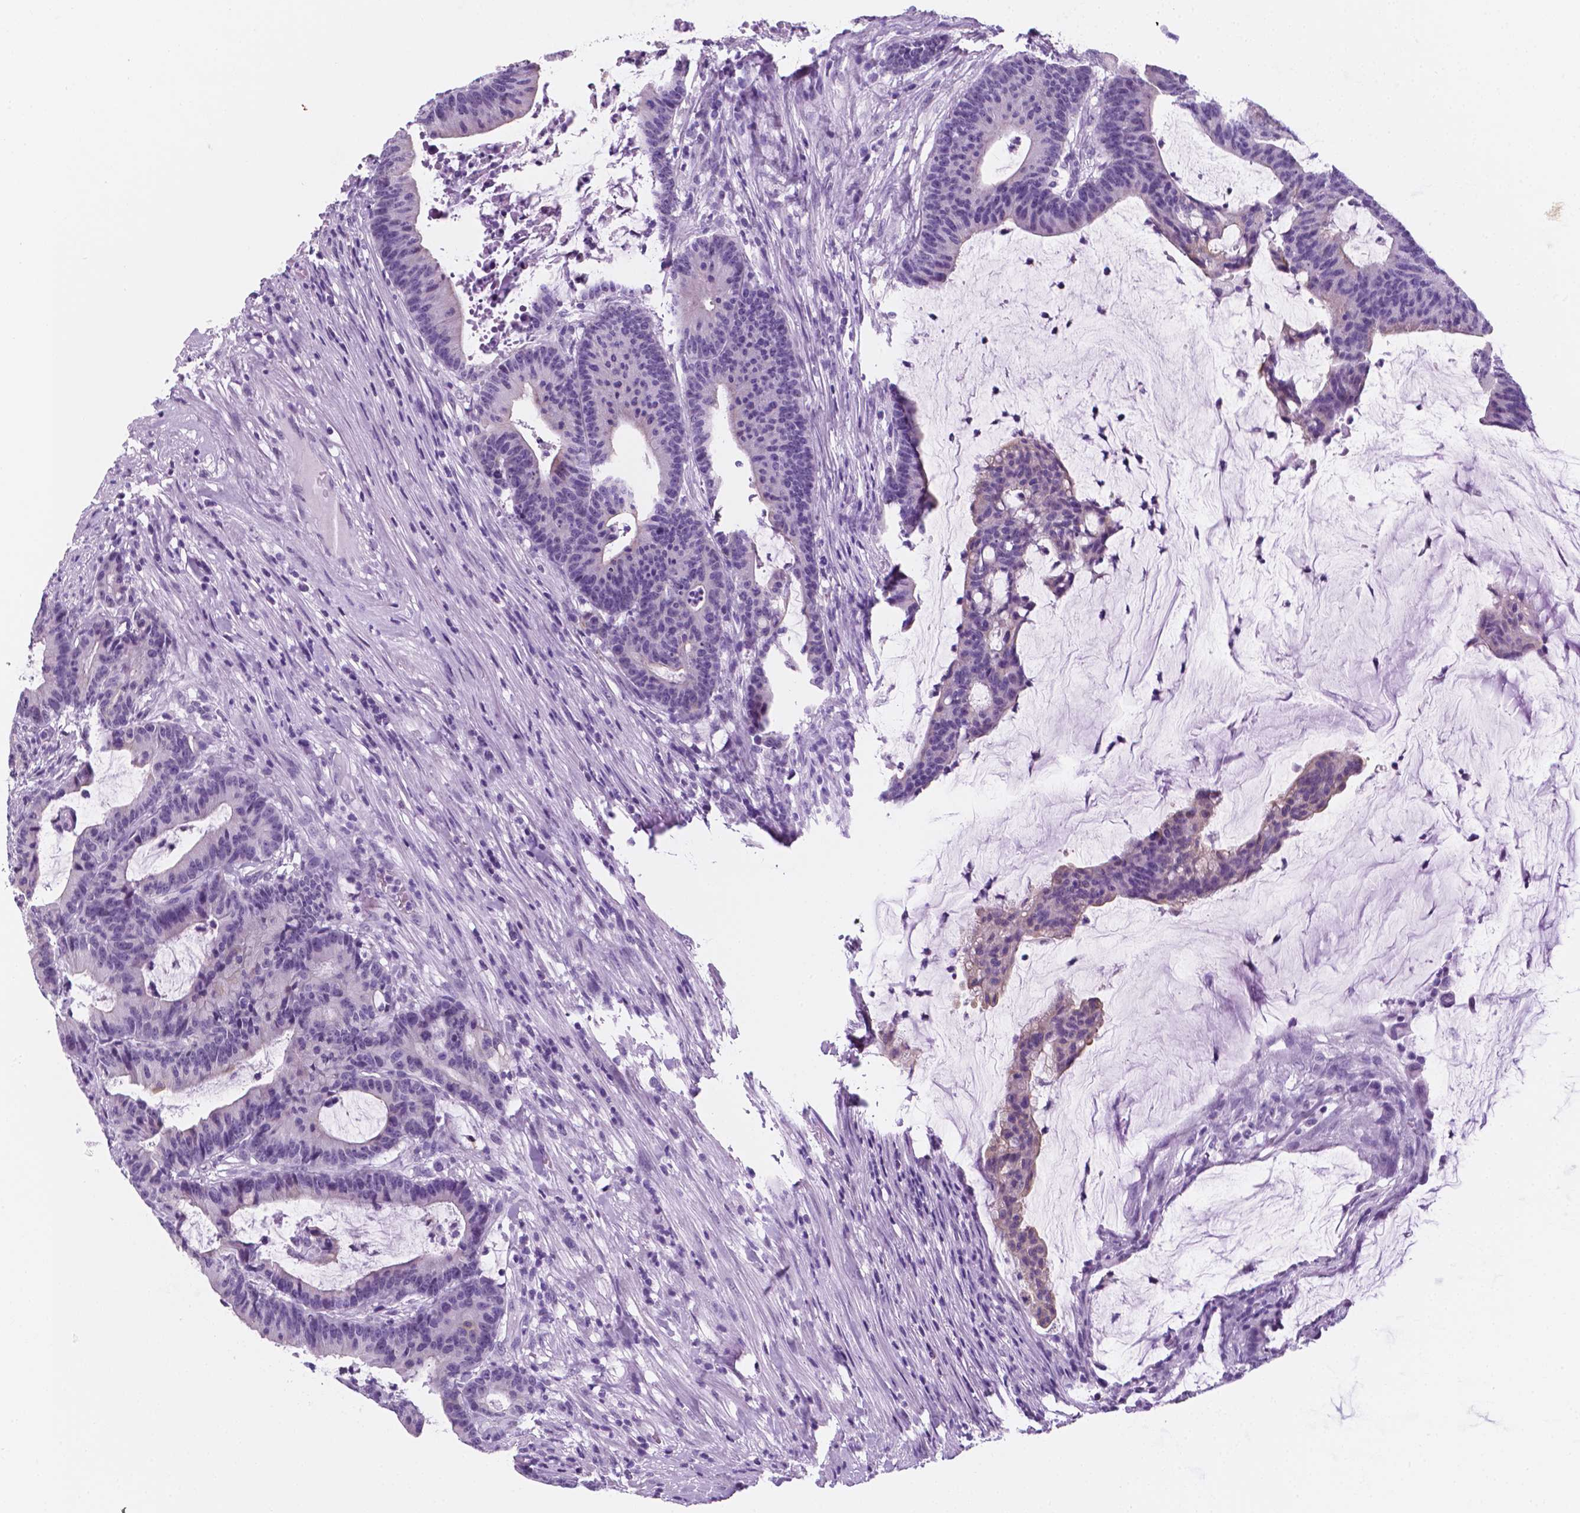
{"staining": {"intensity": "negative", "quantity": "none", "location": "none"}, "tissue": "colorectal cancer", "cell_type": "Tumor cells", "image_type": "cancer", "snomed": [{"axis": "morphology", "description": "Adenocarcinoma, NOS"}, {"axis": "topography", "description": "Colon"}], "caption": "The image exhibits no staining of tumor cells in colorectal cancer (adenocarcinoma).", "gene": "PPL", "patient": {"sex": "female", "age": 78}}